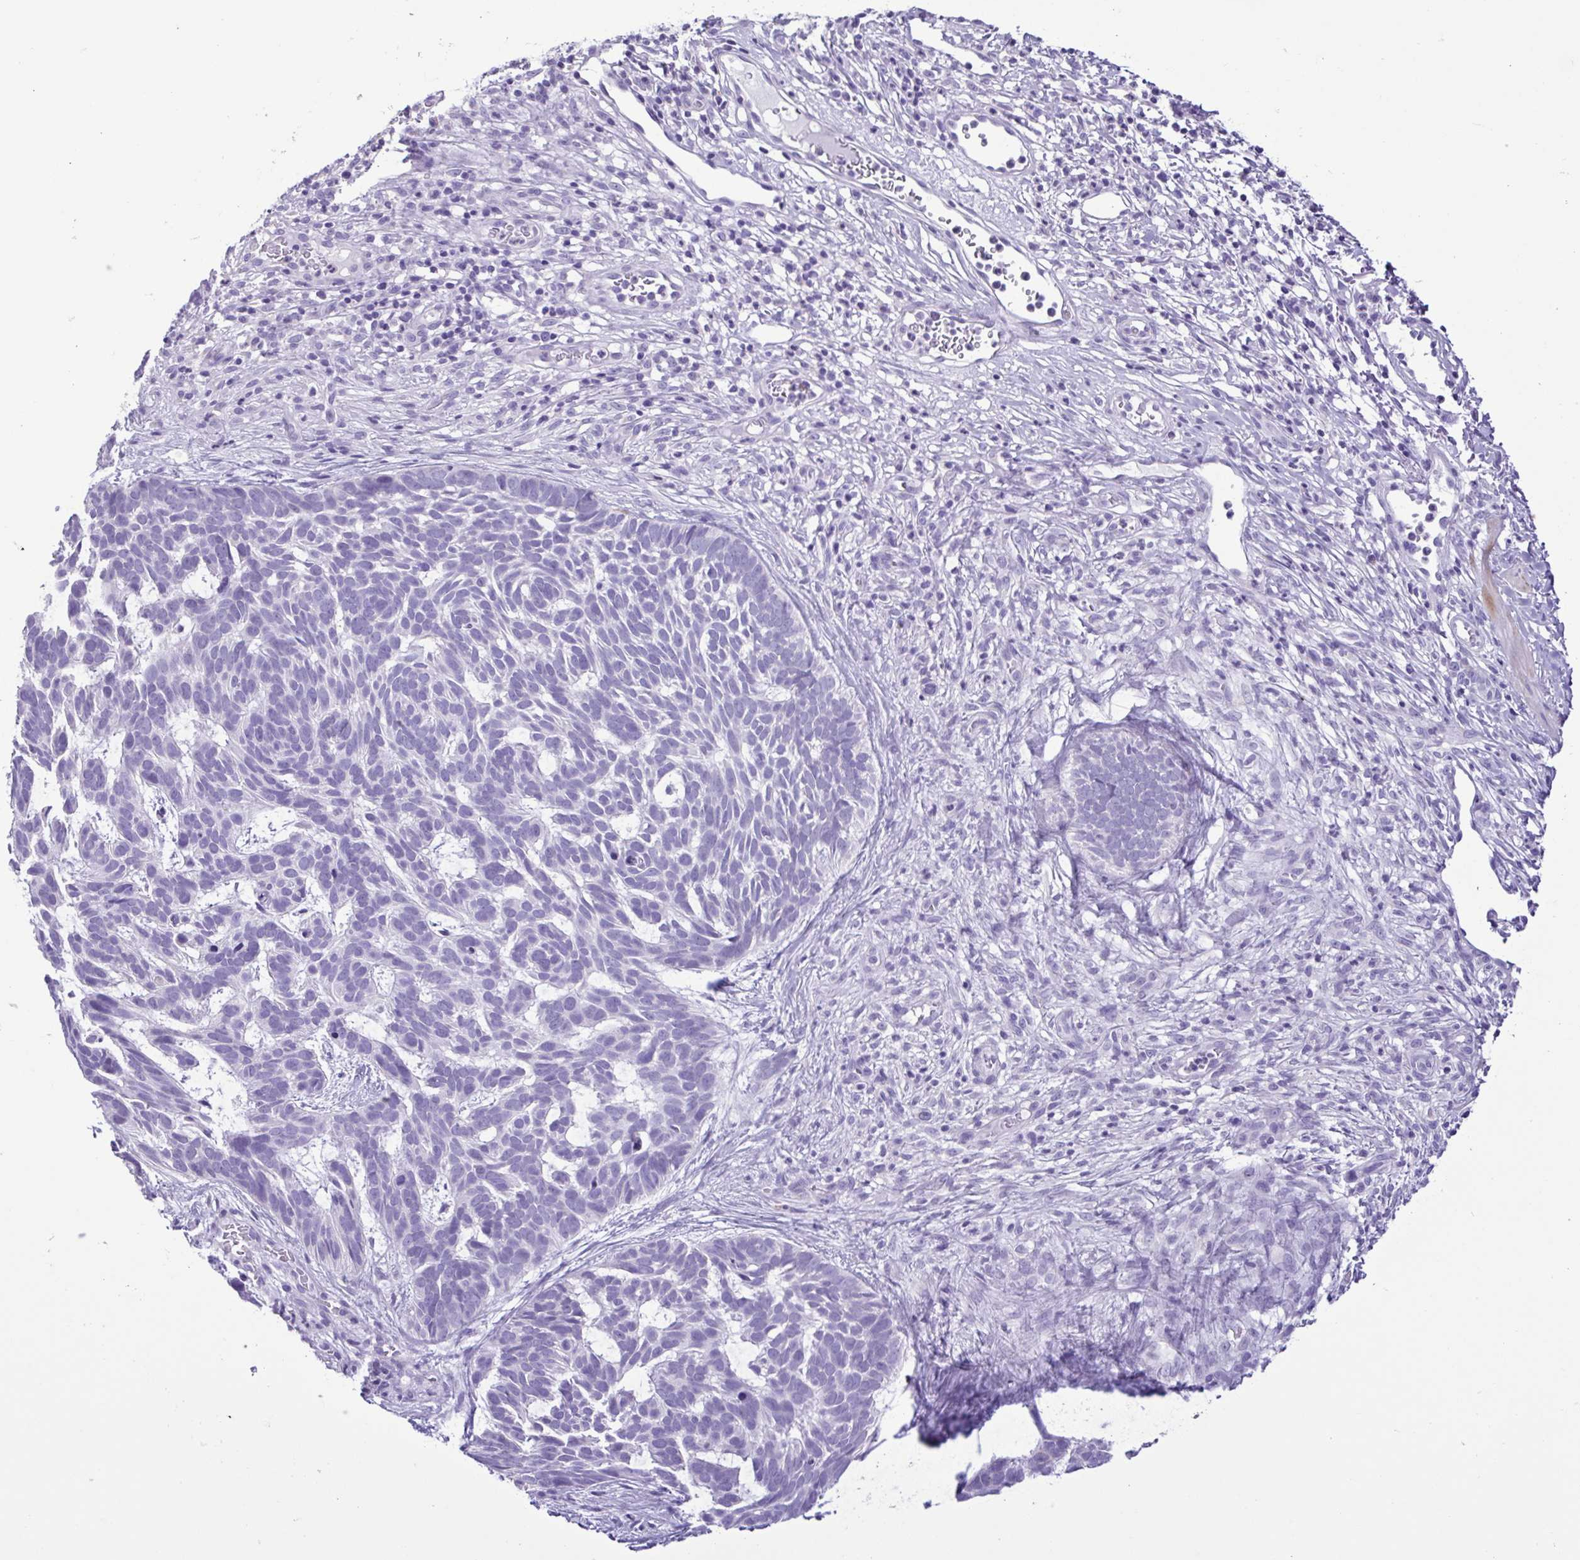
{"staining": {"intensity": "negative", "quantity": "none", "location": "none"}, "tissue": "skin cancer", "cell_type": "Tumor cells", "image_type": "cancer", "snomed": [{"axis": "morphology", "description": "Basal cell carcinoma"}, {"axis": "topography", "description": "Skin"}], "caption": "Tumor cells are negative for protein expression in human skin cancer (basal cell carcinoma).", "gene": "CBY2", "patient": {"sex": "male", "age": 78}}